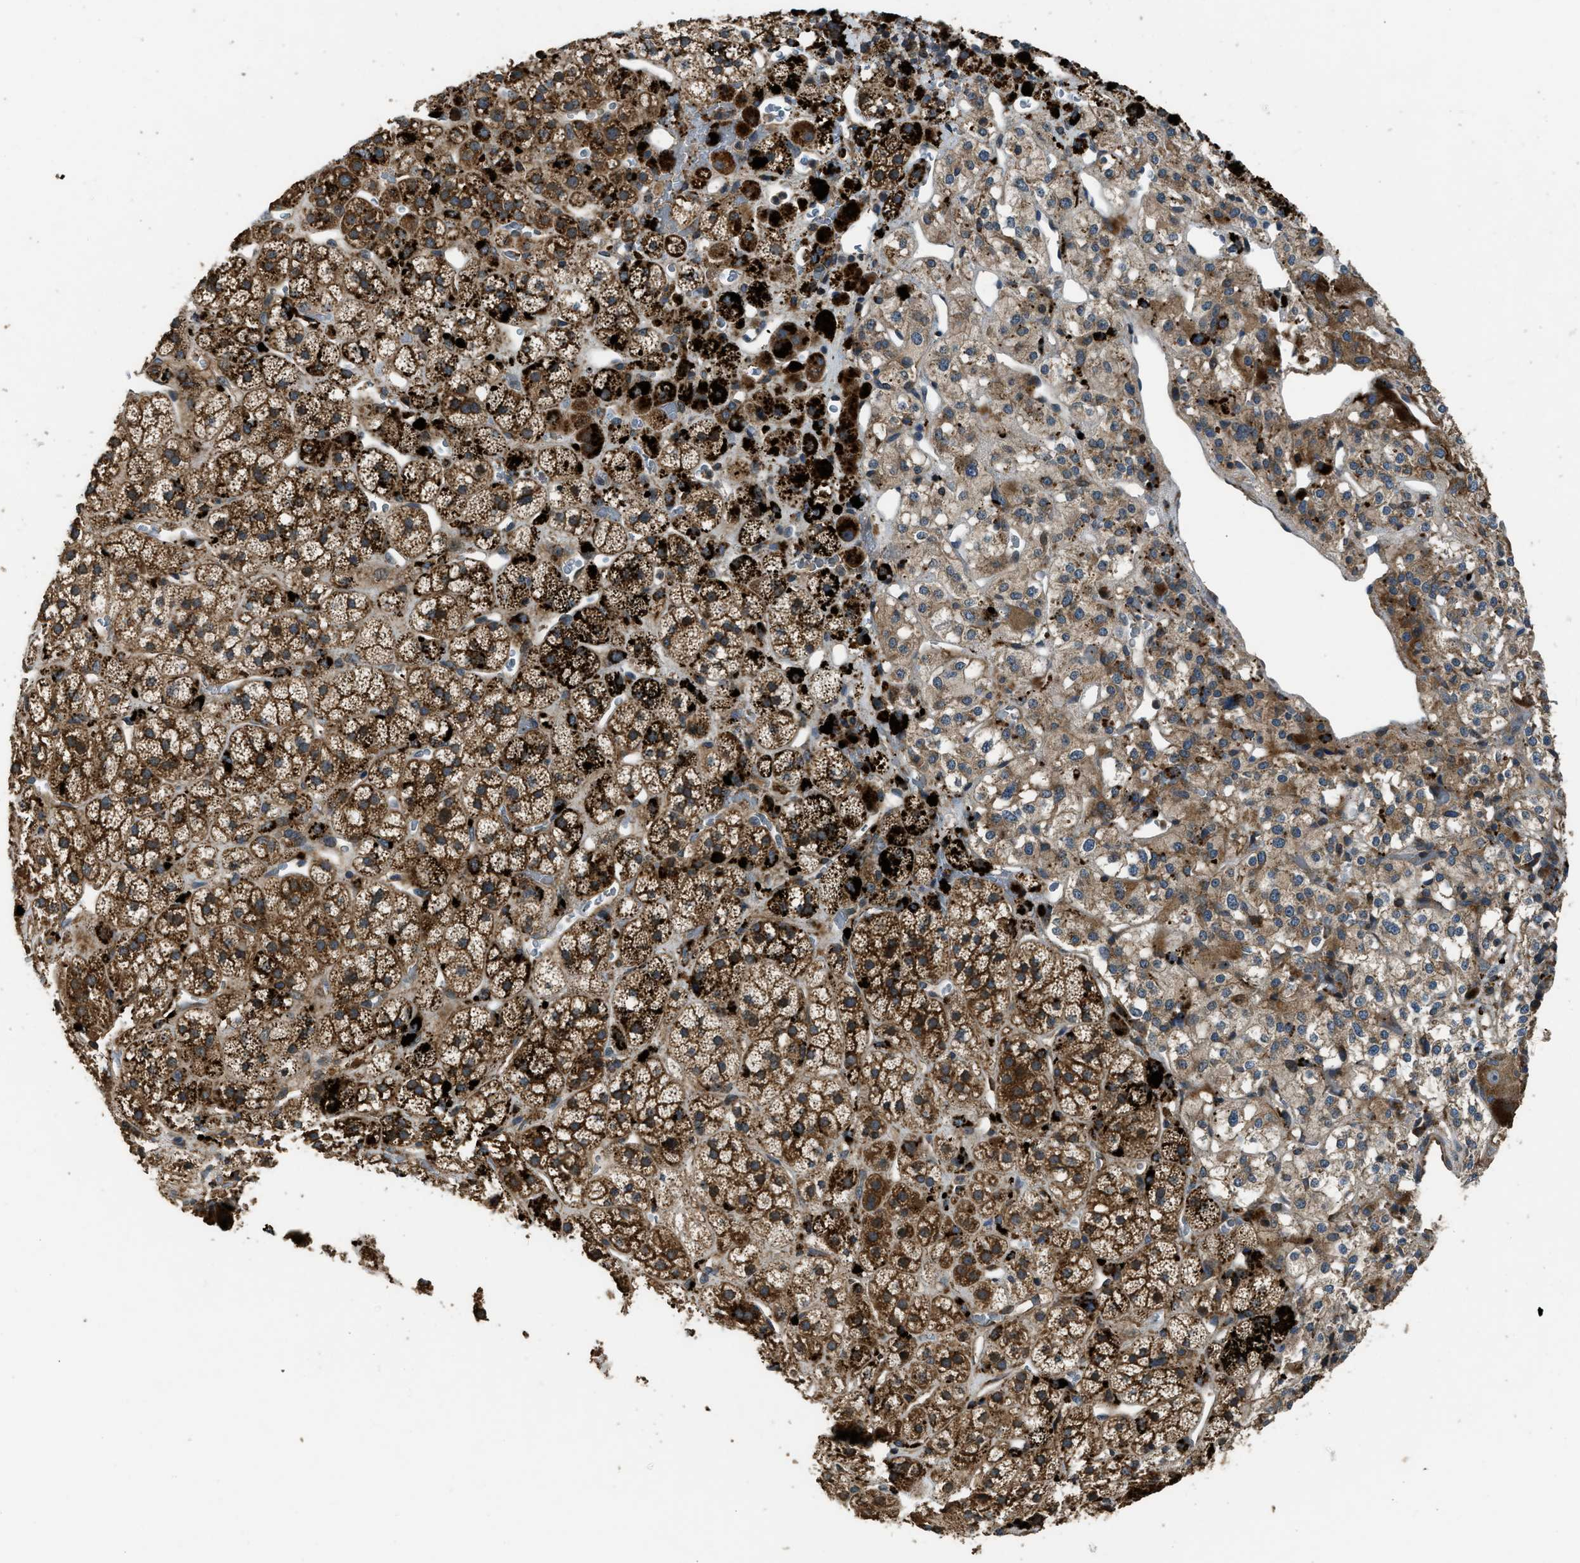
{"staining": {"intensity": "strong", "quantity": ">75%", "location": "cytoplasmic/membranous"}, "tissue": "adrenal gland", "cell_type": "Glandular cells", "image_type": "normal", "snomed": [{"axis": "morphology", "description": "Normal tissue, NOS"}, {"axis": "topography", "description": "Adrenal gland"}], "caption": "Adrenal gland stained with immunohistochemistry shows strong cytoplasmic/membranous staining in about >75% of glandular cells.", "gene": "GGH", "patient": {"sex": "male", "age": 56}}